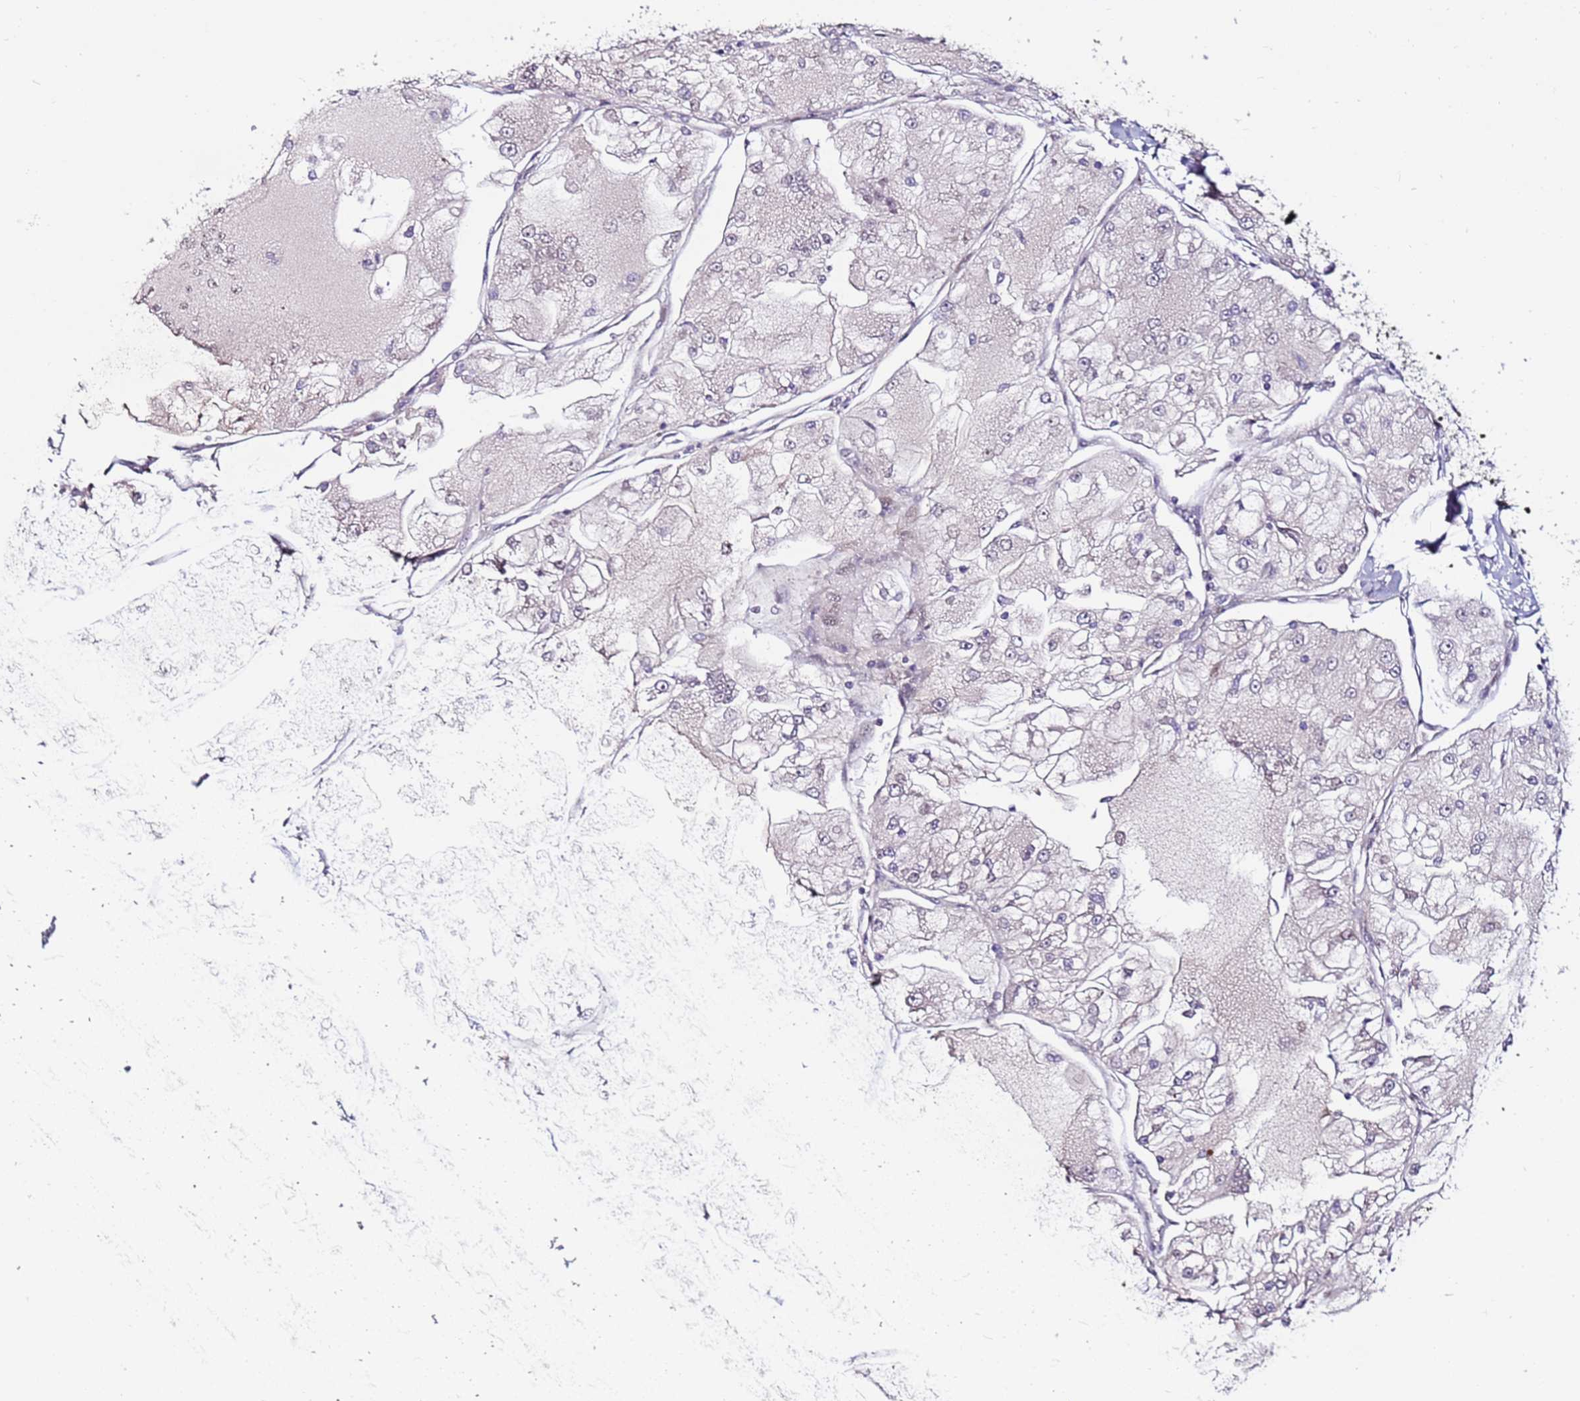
{"staining": {"intensity": "negative", "quantity": "none", "location": "none"}, "tissue": "renal cancer", "cell_type": "Tumor cells", "image_type": "cancer", "snomed": [{"axis": "morphology", "description": "Adenocarcinoma, NOS"}, {"axis": "topography", "description": "Kidney"}], "caption": "An image of adenocarcinoma (renal) stained for a protein exhibits no brown staining in tumor cells.", "gene": "WBP11", "patient": {"sex": "female", "age": 72}}